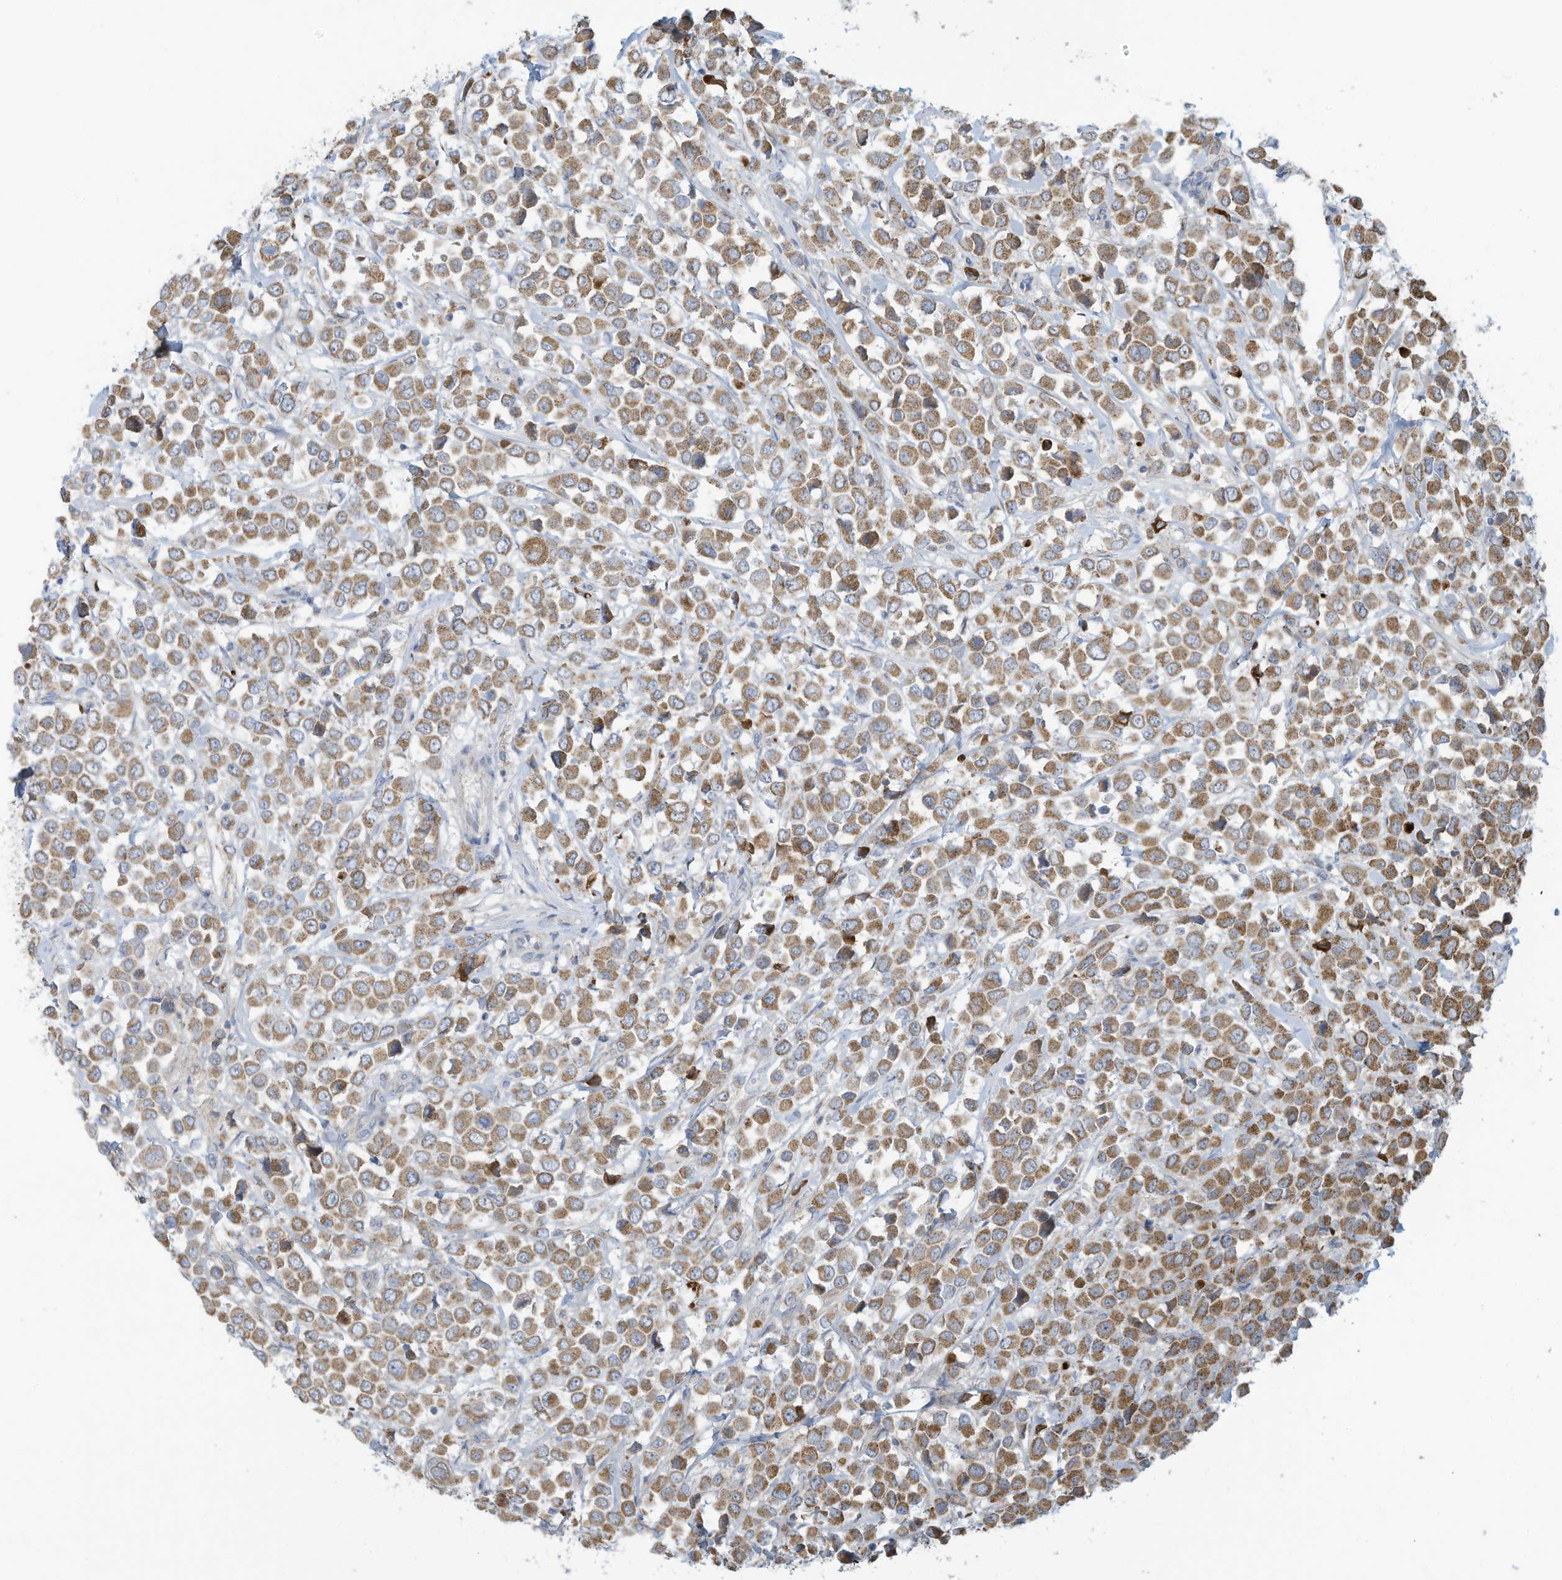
{"staining": {"intensity": "moderate", "quantity": ">75%", "location": "cytoplasmic/membranous"}, "tissue": "breast cancer", "cell_type": "Tumor cells", "image_type": "cancer", "snomed": [{"axis": "morphology", "description": "Duct carcinoma"}, {"axis": "topography", "description": "Breast"}], "caption": "Breast cancer stained with IHC reveals moderate cytoplasmic/membranous positivity in about >75% of tumor cells. The staining is performed using DAB (3,3'-diaminobenzidine) brown chromogen to label protein expression. The nuclei are counter-stained blue using hematoxylin.", "gene": "NLN", "patient": {"sex": "female", "age": 61}}